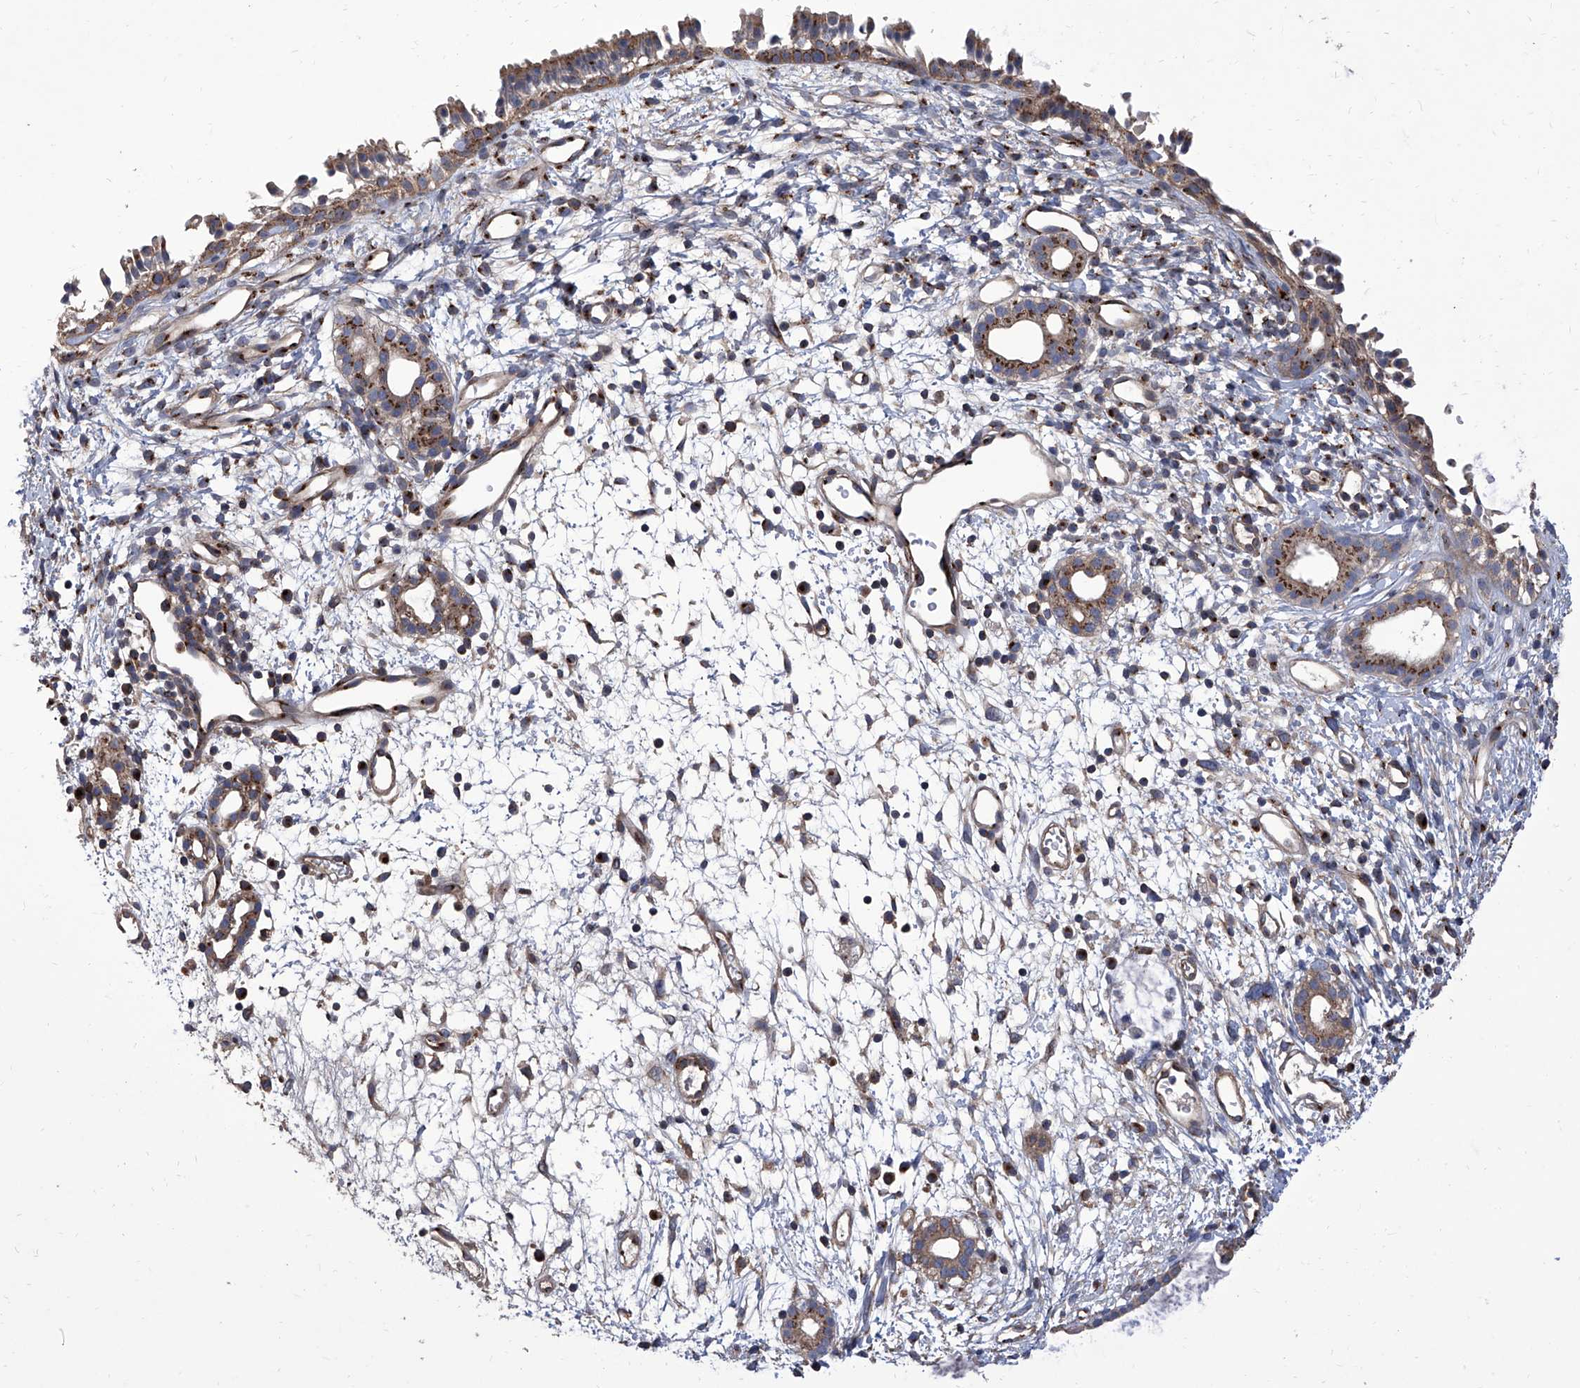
{"staining": {"intensity": "moderate", "quantity": ">75%", "location": "cytoplasmic/membranous"}, "tissue": "nasopharynx", "cell_type": "Respiratory epithelial cells", "image_type": "normal", "snomed": [{"axis": "morphology", "description": "Normal tissue, NOS"}, {"axis": "topography", "description": "Nasopharynx"}], "caption": "A histopathology image showing moderate cytoplasmic/membranous staining in approximately >75% of respiratory epithelial cells in unremarkable nasopharynx, as visualized by brown immunohistochemical staining.", "gene": "TJAP1", "patient": {"sex": "male", "age": 22}}